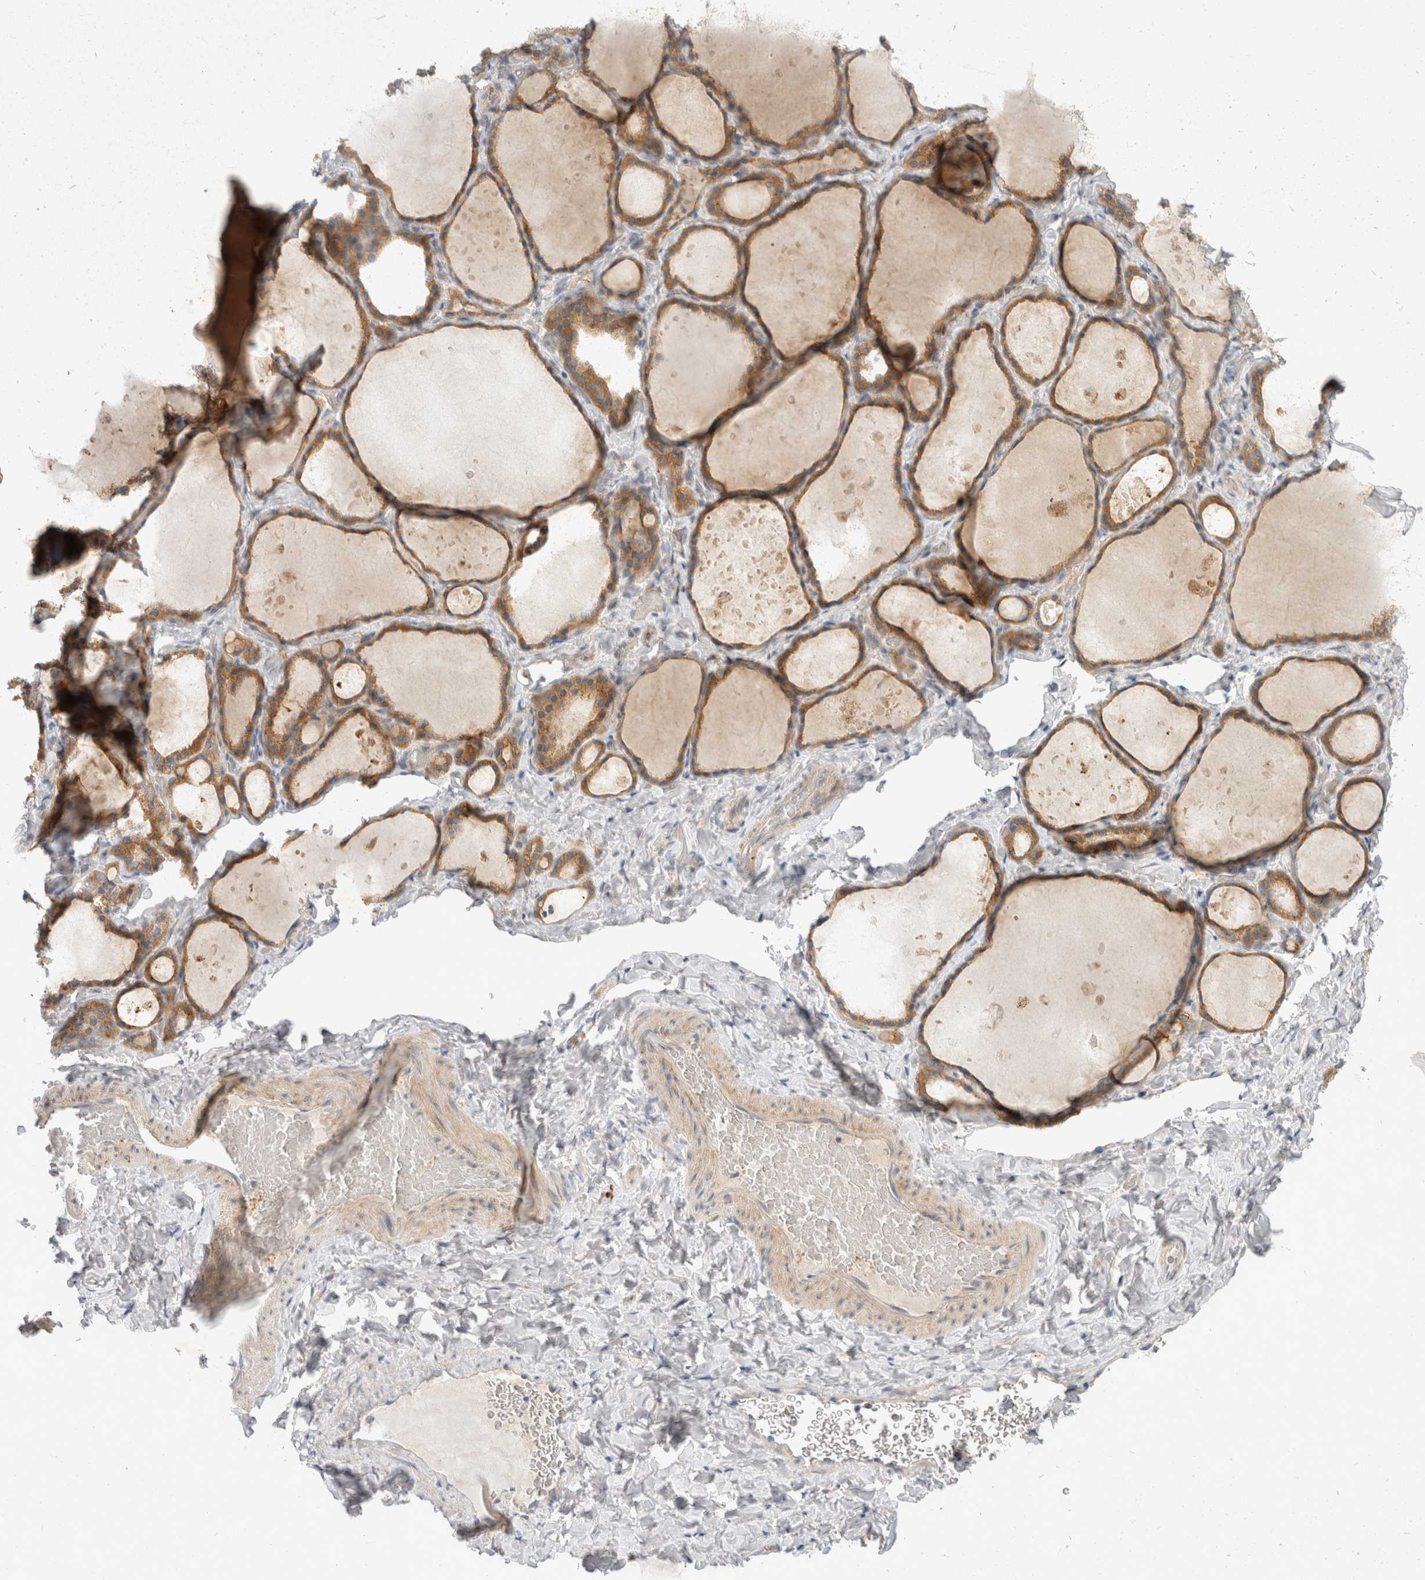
{"staining": {"intensity": "moderate", "quantity": ">75%", "location": "cytoplasmic/membranous"}, "tissue": "thyroid gland", "cell_type": "Glandular cells", "image_type": "normal", "snomed": [{"axis": "morphology", "description": "Normal tissue, NOS"}, {"axis": "topography", "description": "Thyroid gland"}], "caption": "IHC (DAB) staining of unremarkable thyroid gland demonstrates moderate cytoplasmic/membranous protein positivity in approximately >75% of glandular cells.", "gene": "TOM1L2", "patient": {"sex": "female", "age": 44}}